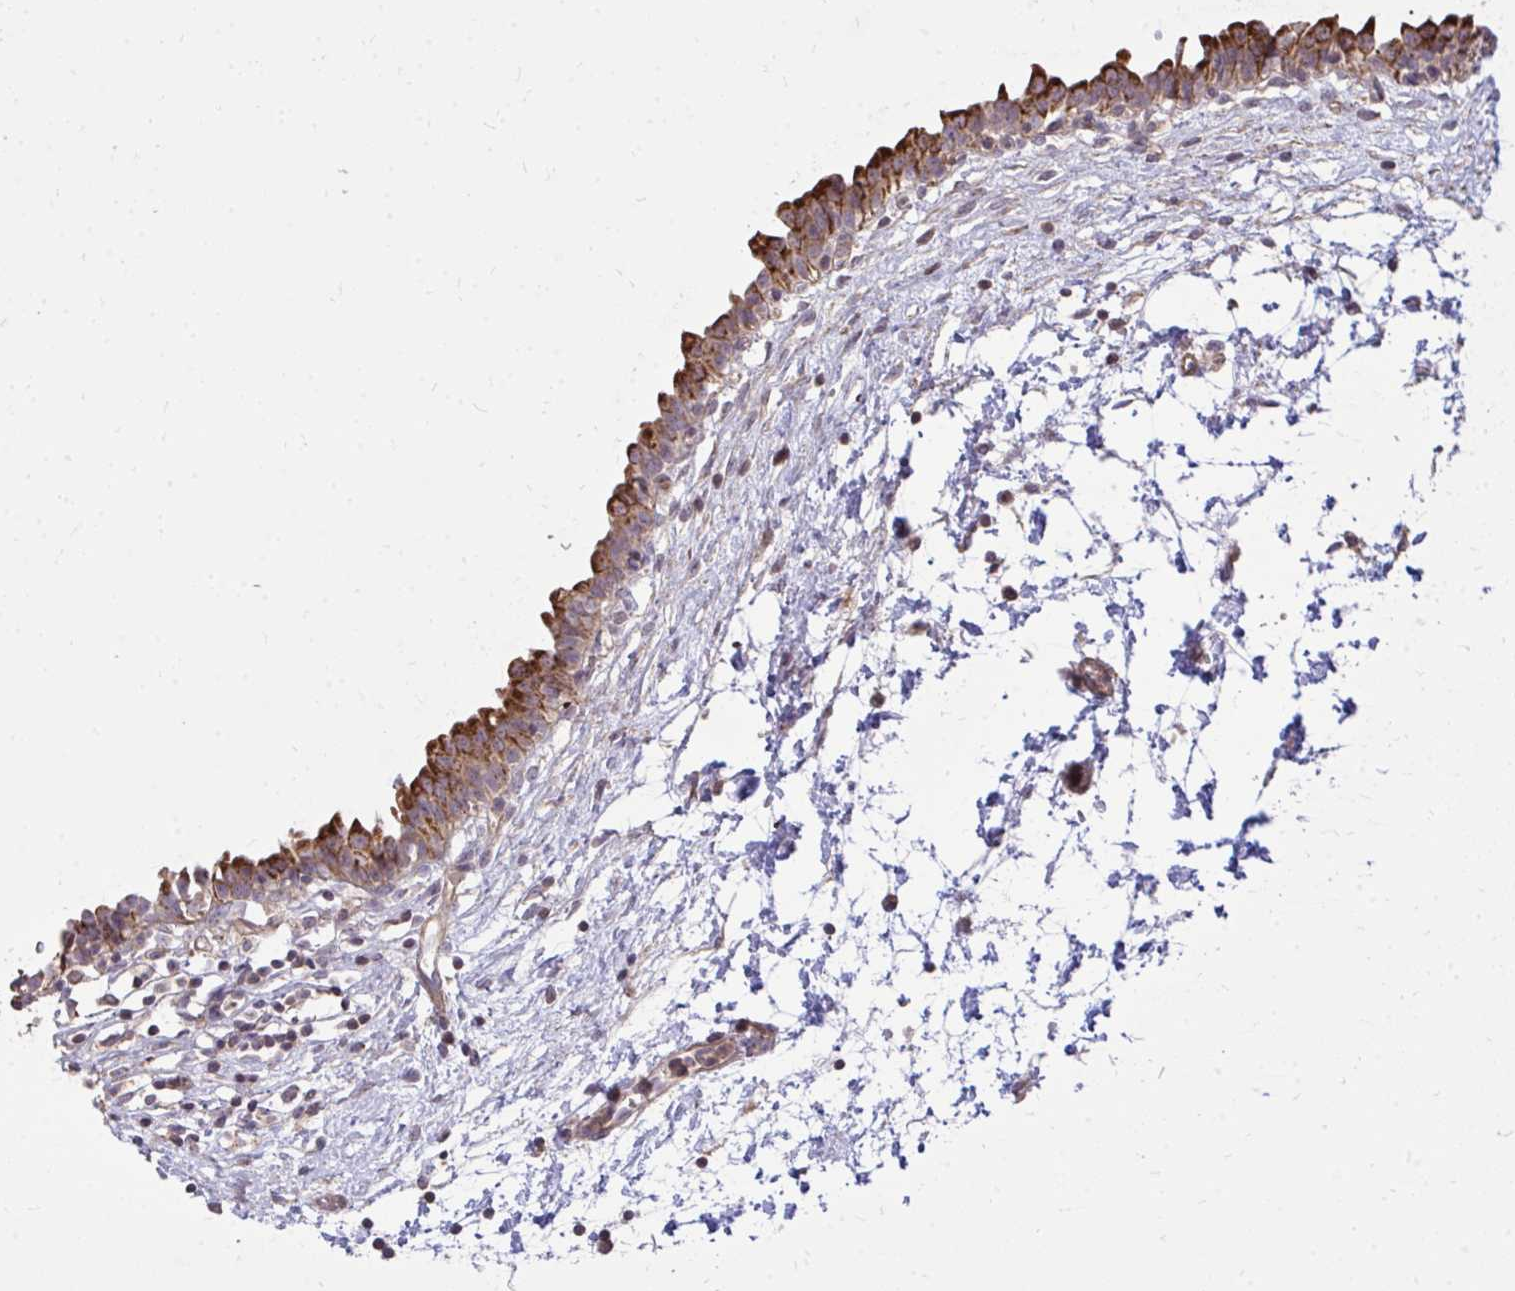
{"staining": {"intensity": "strong", "quantity": ">75%", "location": "cytoplasmic/membranous"}, "tissue": "urinary bladder", "cell_type": "Urothelial cells", "image_type": "normal", "snomed": [{"axis": "morphology", "description": "Normal tissue, NOS"}, {"axis": "topography", "description": "Urinary bladder"}], "caption": "DAB immunohistochemical staining of benign human urinary bladder displays strong cytoplasmic/membranous protein expression in about >75% of urothelial cells. The protein is shown in brown color, while the nuclei are stained blue.", "gene": "SLC7A5", "patient": {"sex": "male", "age": 37}}